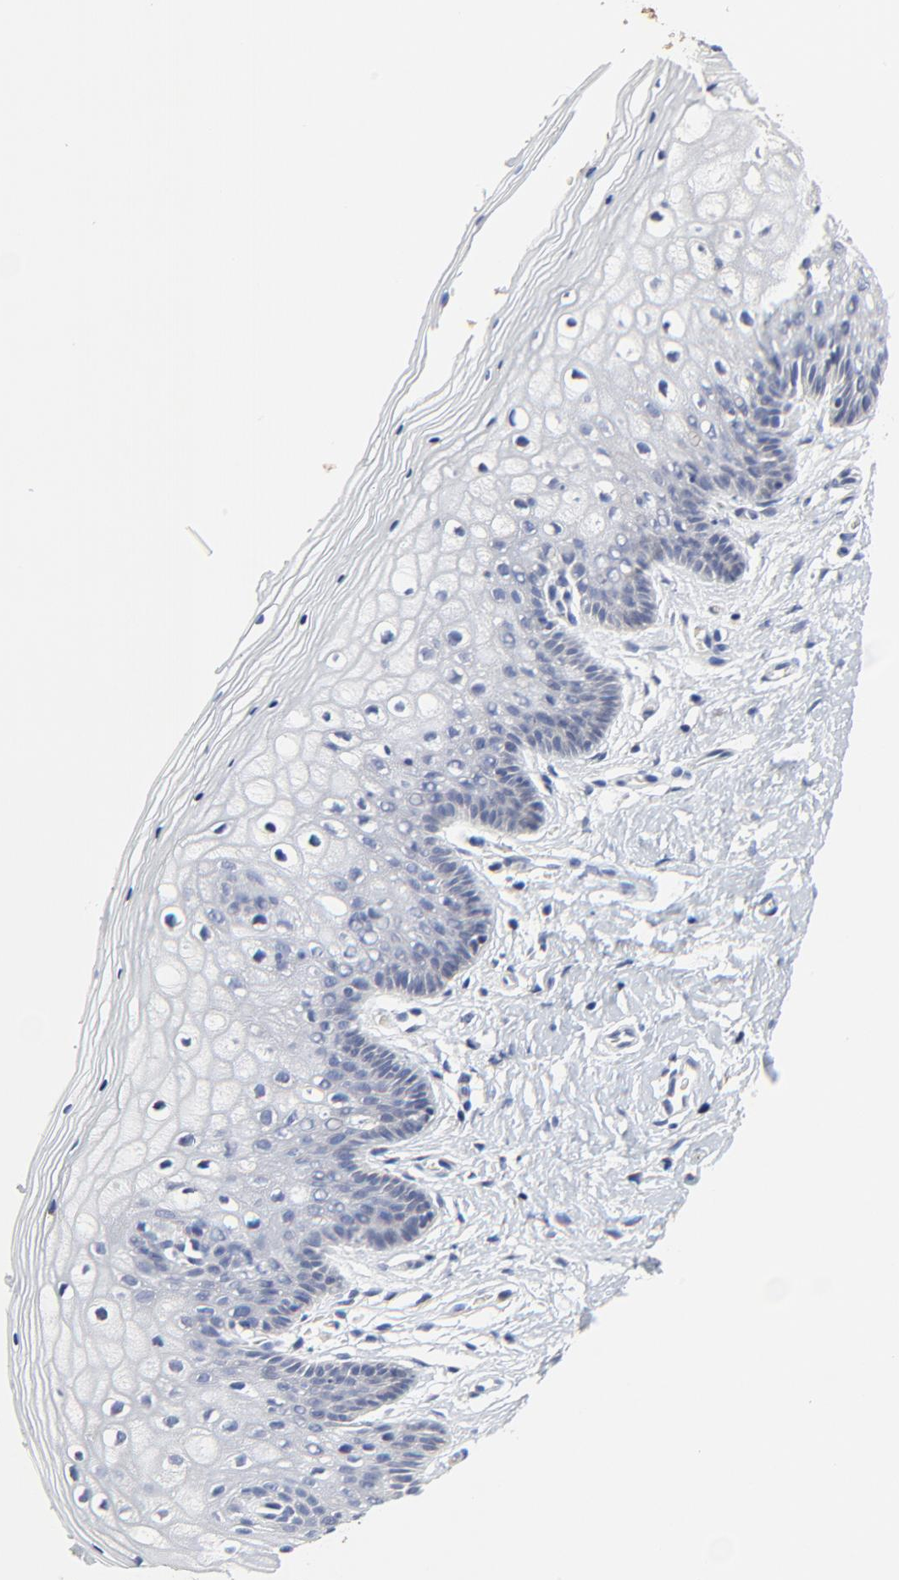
{"staining": {"intensity": "negative", "quantity": "none", "location": "none"}, "tissue": "vagina", "cell_type": "Squamous epithelial cells", "image_type": "normal", "snomed": [{"axis": "morphology", "description": "Normal tissue, NOS"}, {"axis": "topography", "description": "Vagina"}], "caption": "This is an immunohistochemistry photomicrograph of unremarkable human vagina. There is no positivity in squamous epithelial cells.", "gene": "LNX1", "patient": {"sex": "female", "age": 46}}